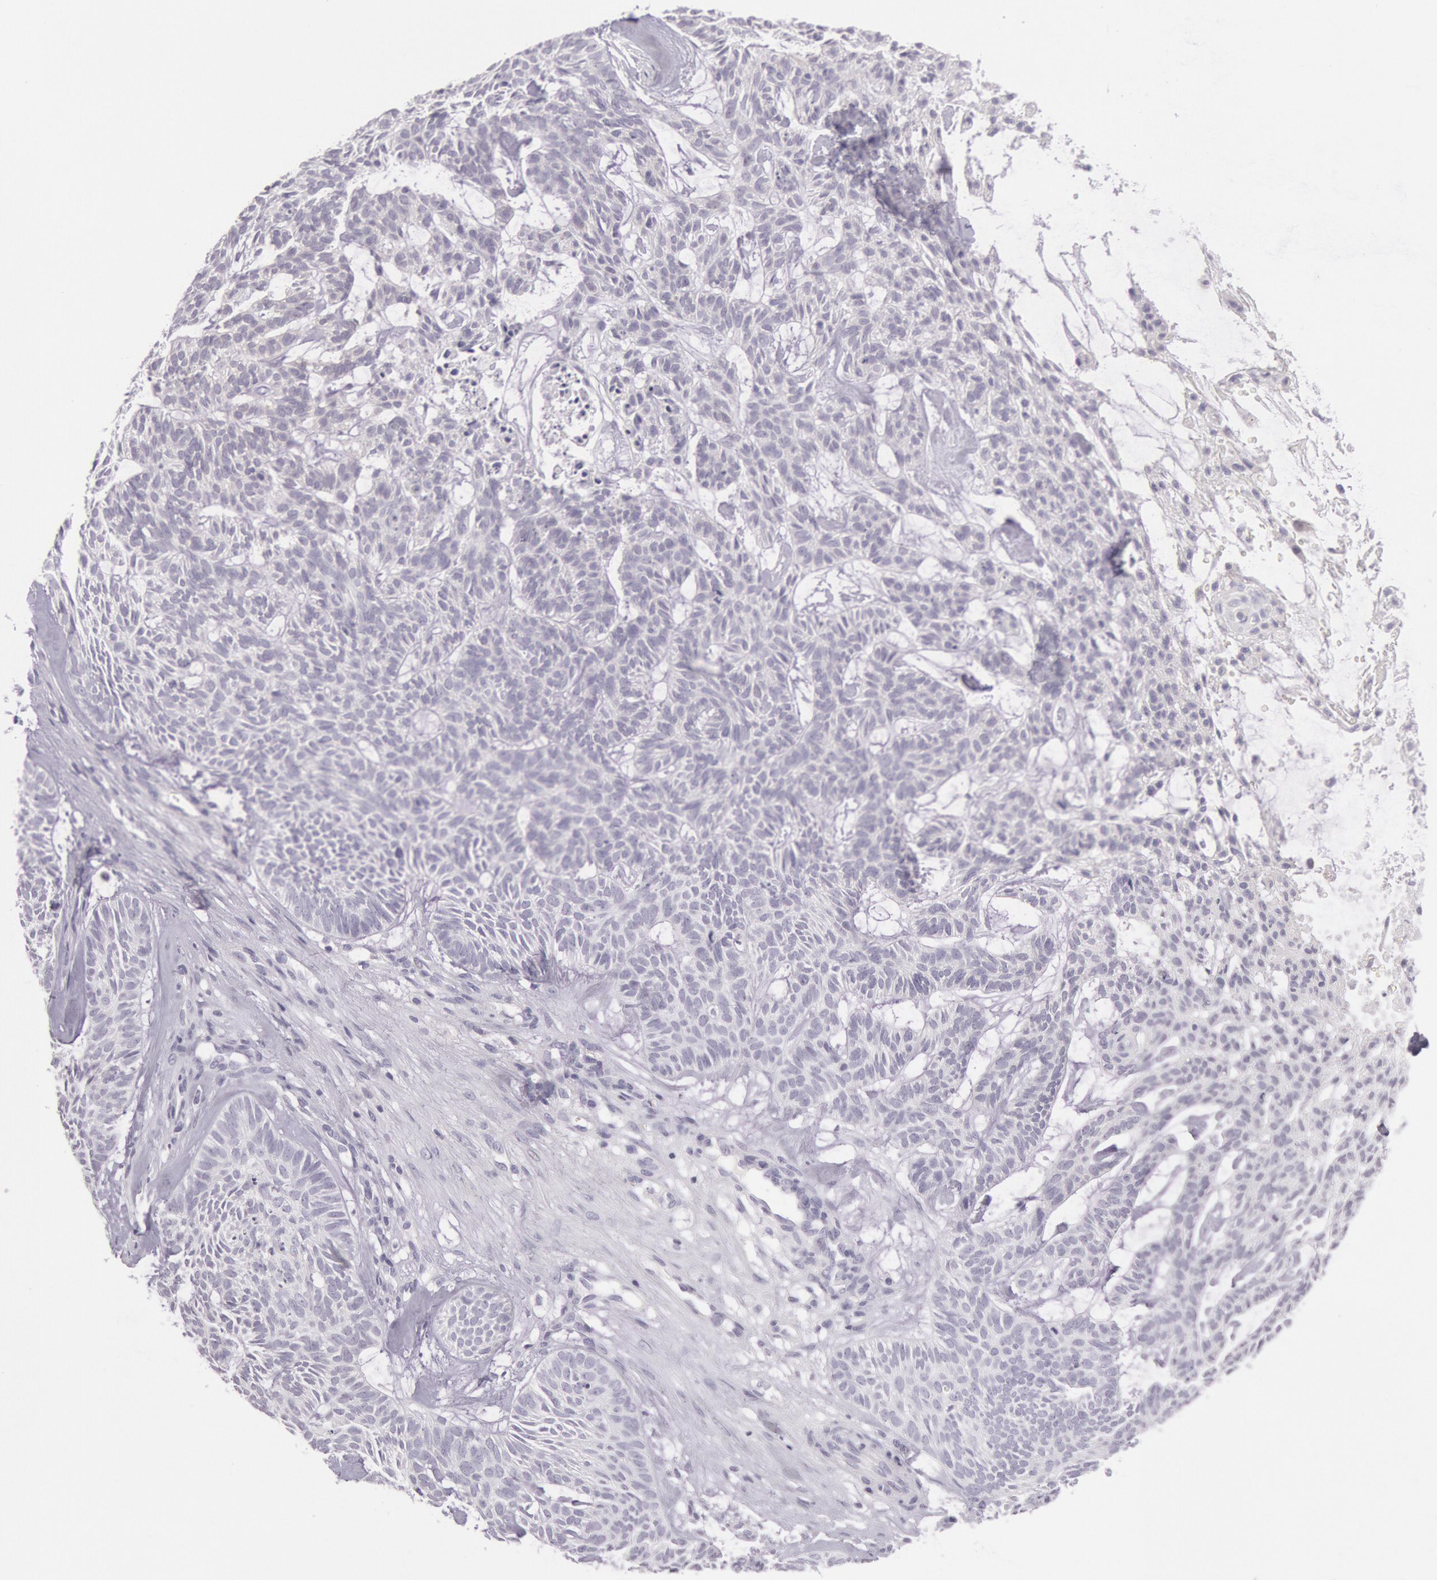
{"staining": {"intensity": "negative", "quantity": "none", "location": "none"}, "tissue": "skin cancer", "cell_type": "Tumor cells", "image_type": "cancer", "snomed": [{"axis": "morphology", "description": "Basal cell carcinoma"}, {"axis": "topography", "description": "Skin"}], "caption": "Protein analysis of skin cancer (basal cell carcinoma) reveals no significant staining in tumor cells.", "gene": "CKB", "patient": {"sex": "male", "age": 75}}